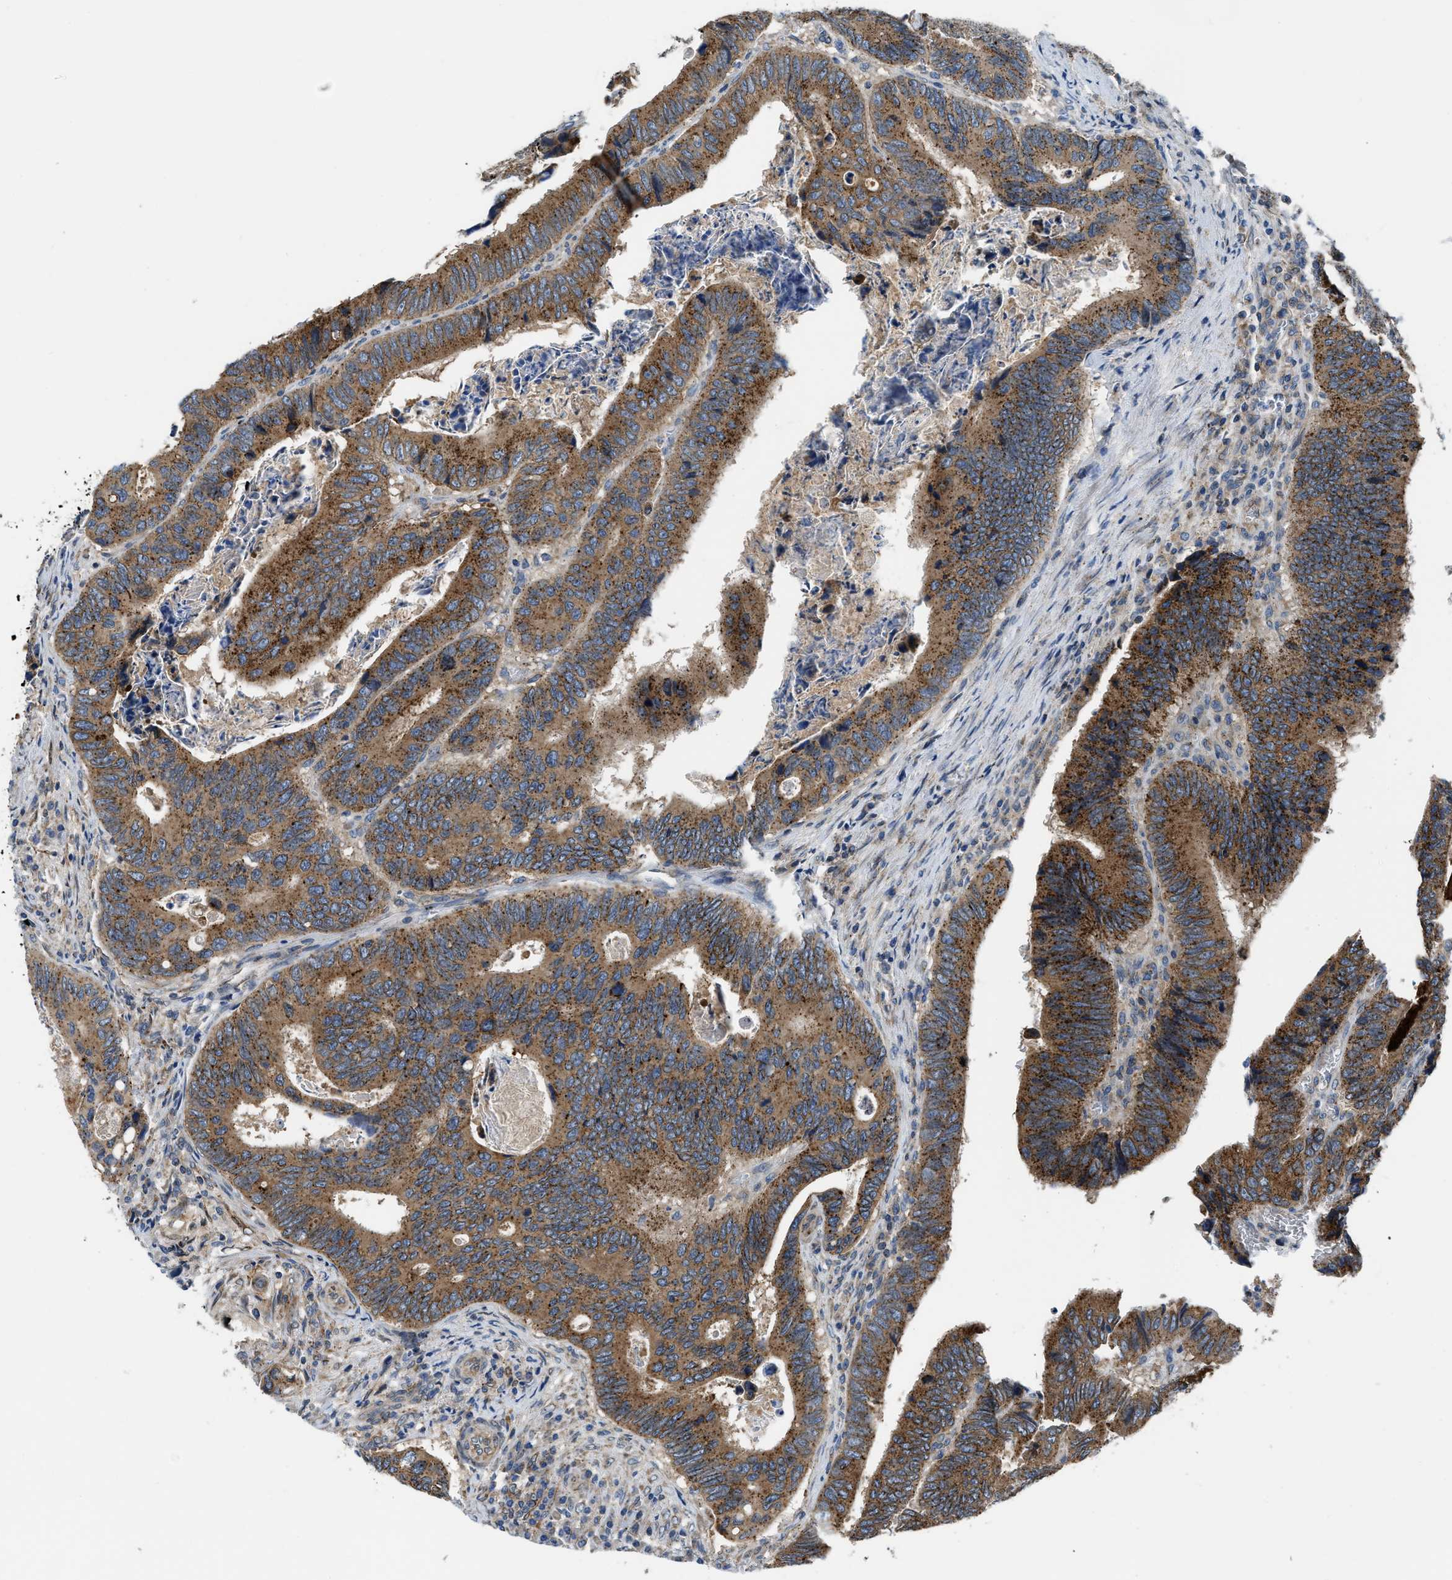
{"staining": {"intensity": "strong", "quantity": ">75%", "location": "cytoplasmic/membranous"}, "tissue": "colorectal cancer", "cell_type": "Tumor cells", "image_type": "cancer", "snomed": [{"axis": "morphology", "description": "Inflammation, NOS"}, {"axis": "morphology", "description": "Adenocarcinoma, NOS"}, {"axis": "topography", "description": "Colon"}], "caption": "The photomicrograph displays immunohistochemical staining of colorectal adenocarcinoma. There is strong cytoplasmic/membranous expression is identified in about >75% of tumor cells.", "gene": "ARL6IP5", "patient": {"sex": "male", "age": 72}}